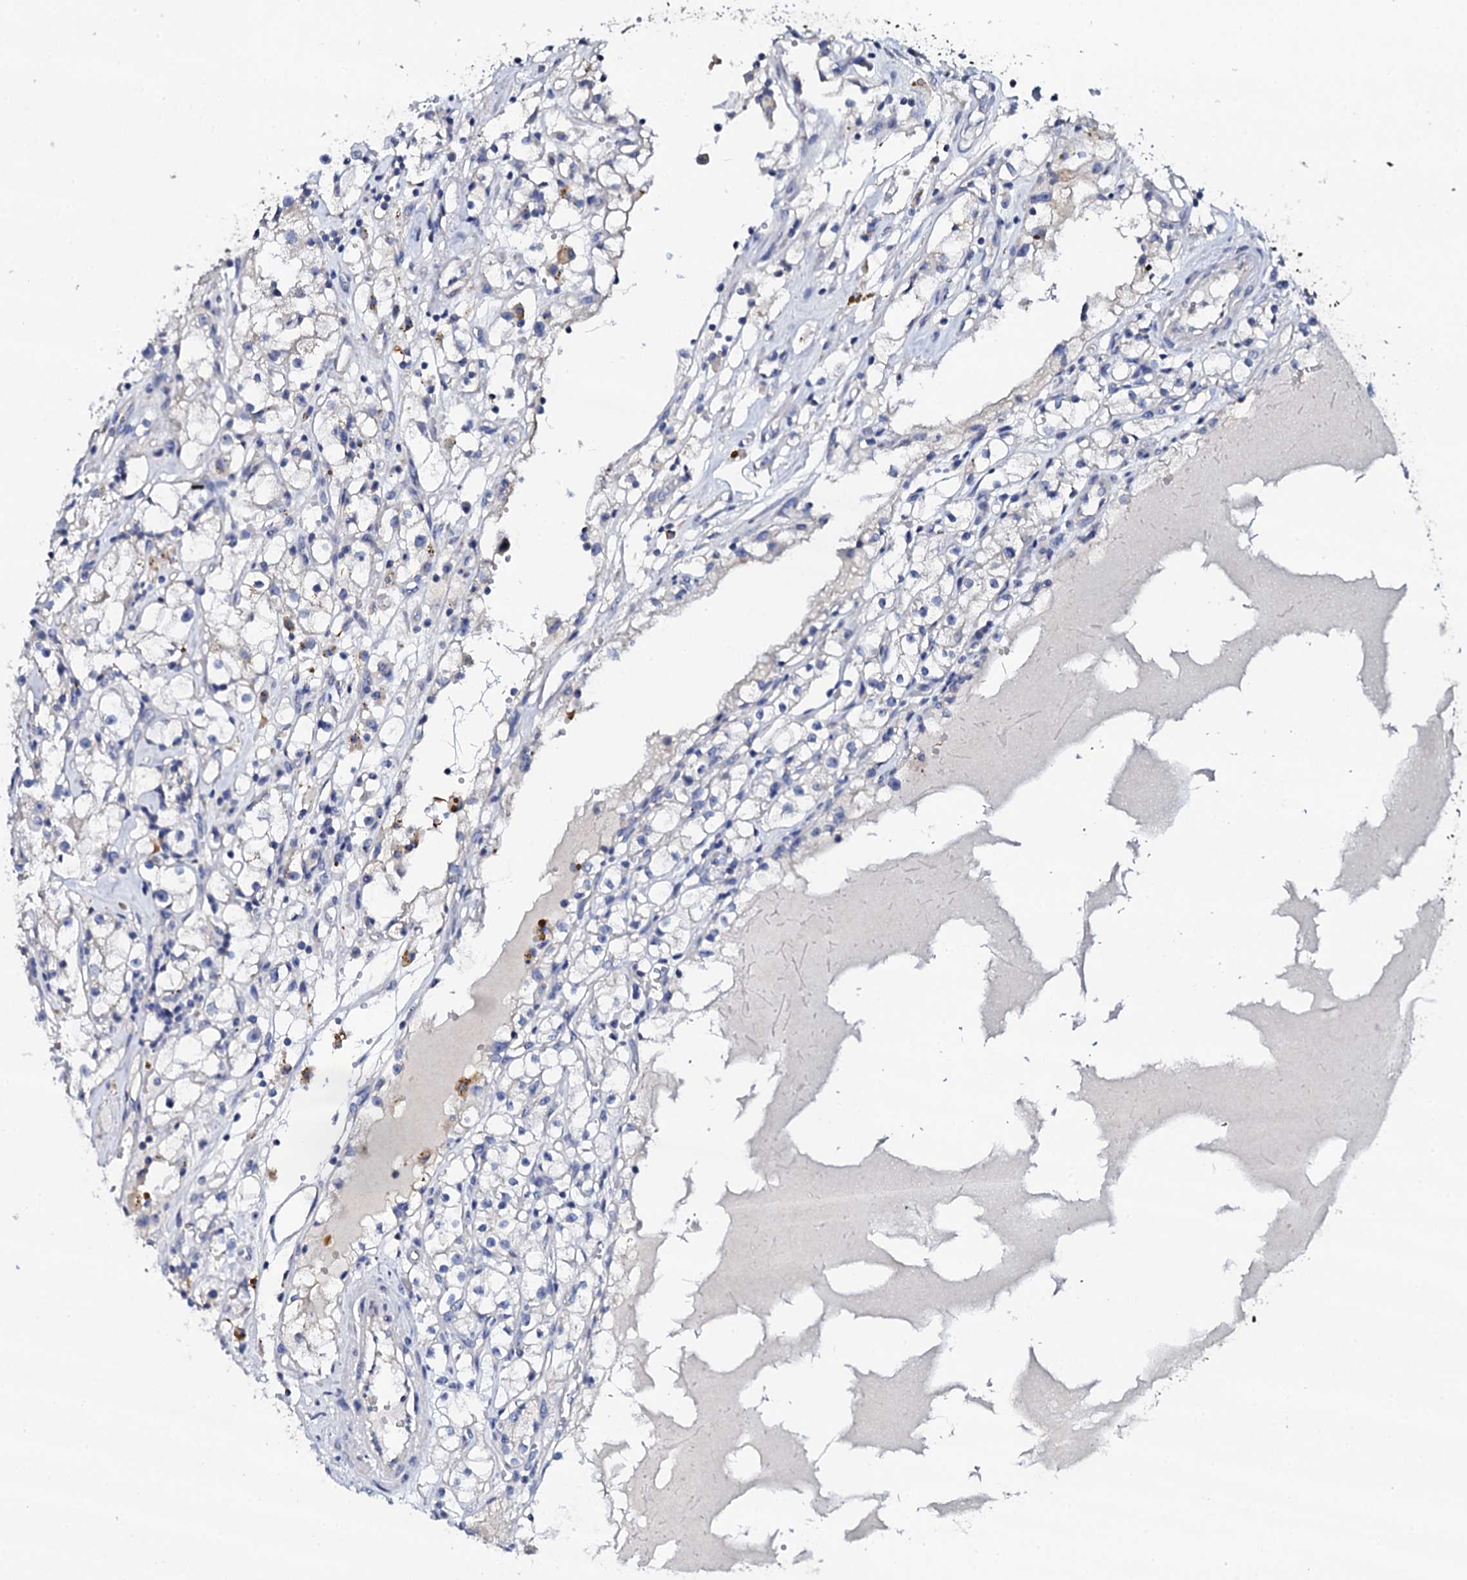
{"staining": {"intensity": "negative", "quantity": "none", "location": "none"}, "tissue": "renal cancer", "cell_type": "Tumor cells", "image_type": "cancer", "snomed": [{"axis": "morphology", "description": "Adenocarcinoma, NOS"}, {"axis": "topography", "description": "Kidney"}], "caption": "IHC photomicrograph of adenocarcinoma (renal) stained for a protein (brown), which displays no positivity in tumor cells.", "gene": "NAA16", "patient": {"sex": "male", "age": 56}}